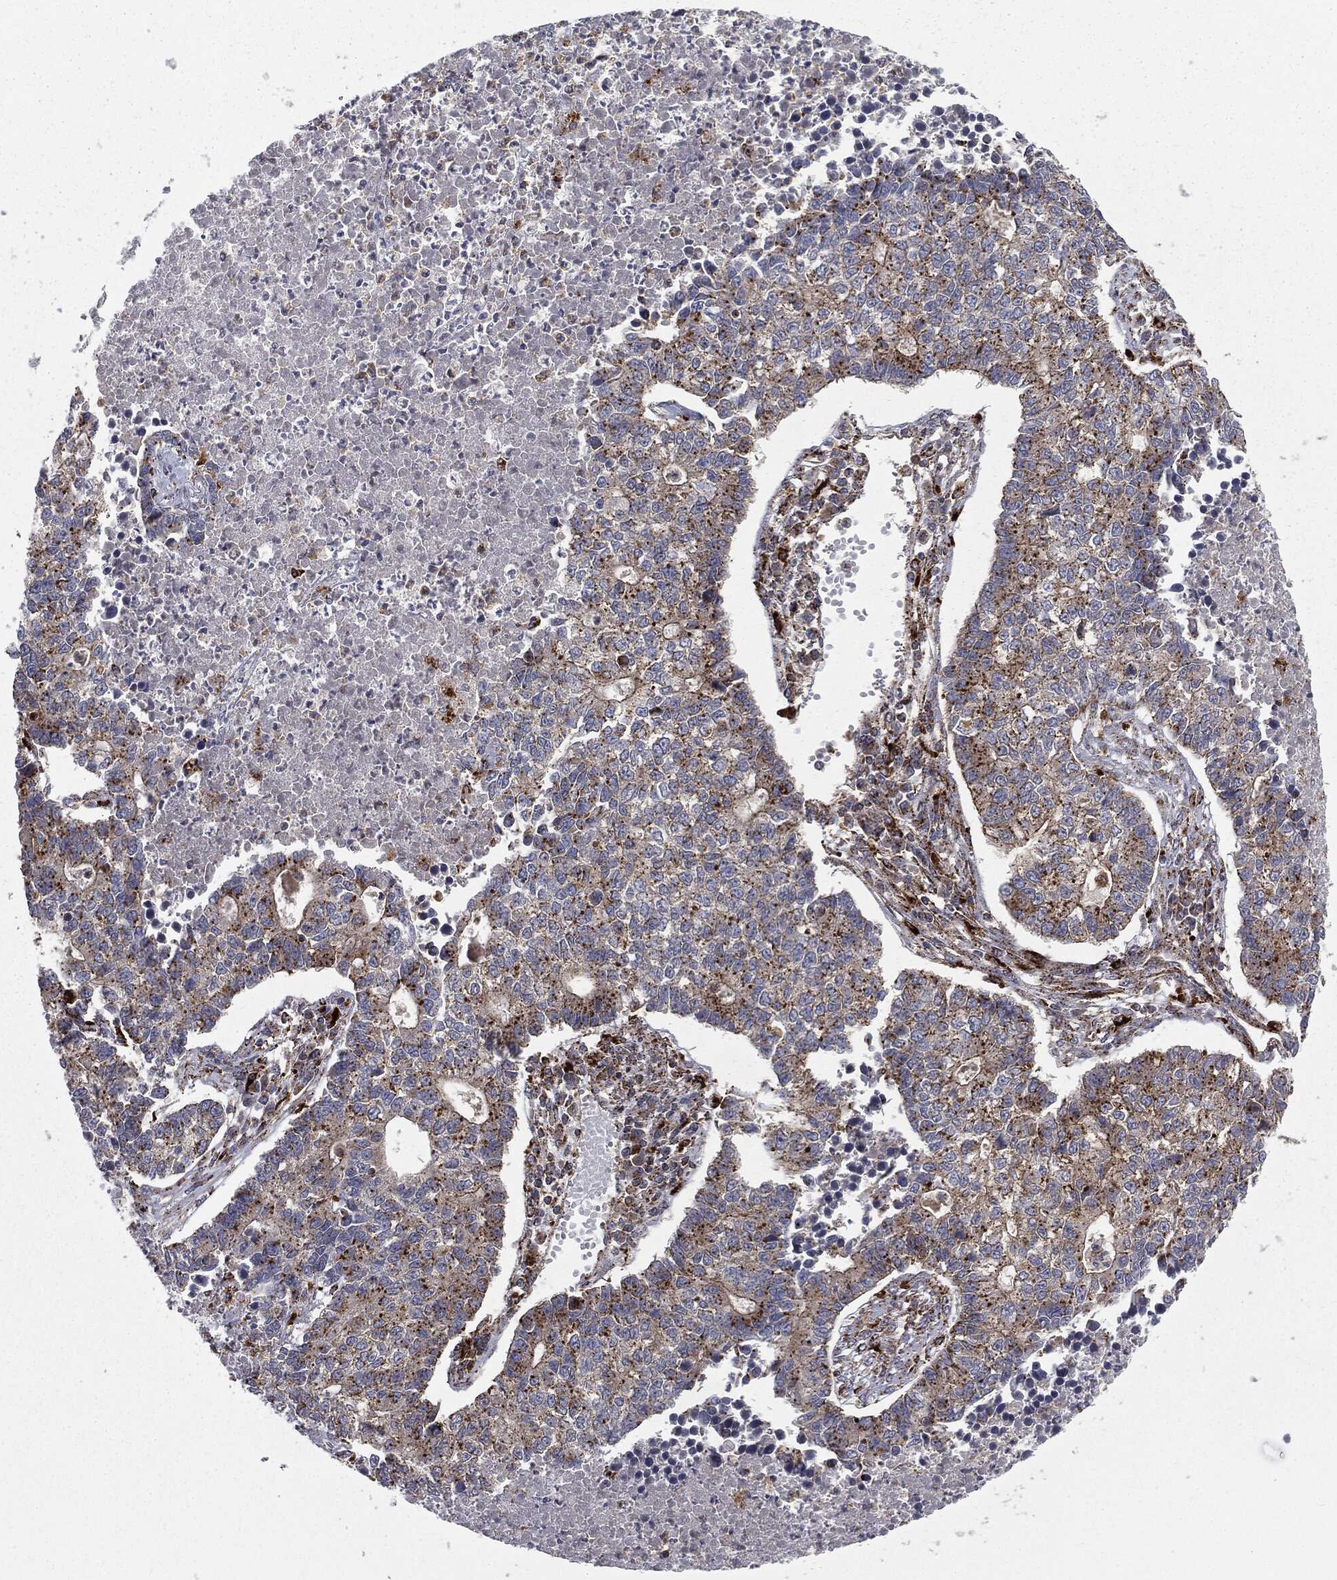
{"staining": {"intensity": "moderate", "quantity": ">75%", "location": "cytoplasmic/membranous"}, "tissue": "lung cancer", "cell_type": "Tumor cells", "image_type": "cancer", "snomed": [{"axis": "morphology", "description": "Adenocarcinoma, NOS"}, {"axis": "topography", "description": "Lung"}], "caption": "Human adenocarcinoma (lung) stained with a protein marker exhibits moderate staining in tumor cells.", "gene": "CTSA", "patient": {"sex": "male", "age": 57}}